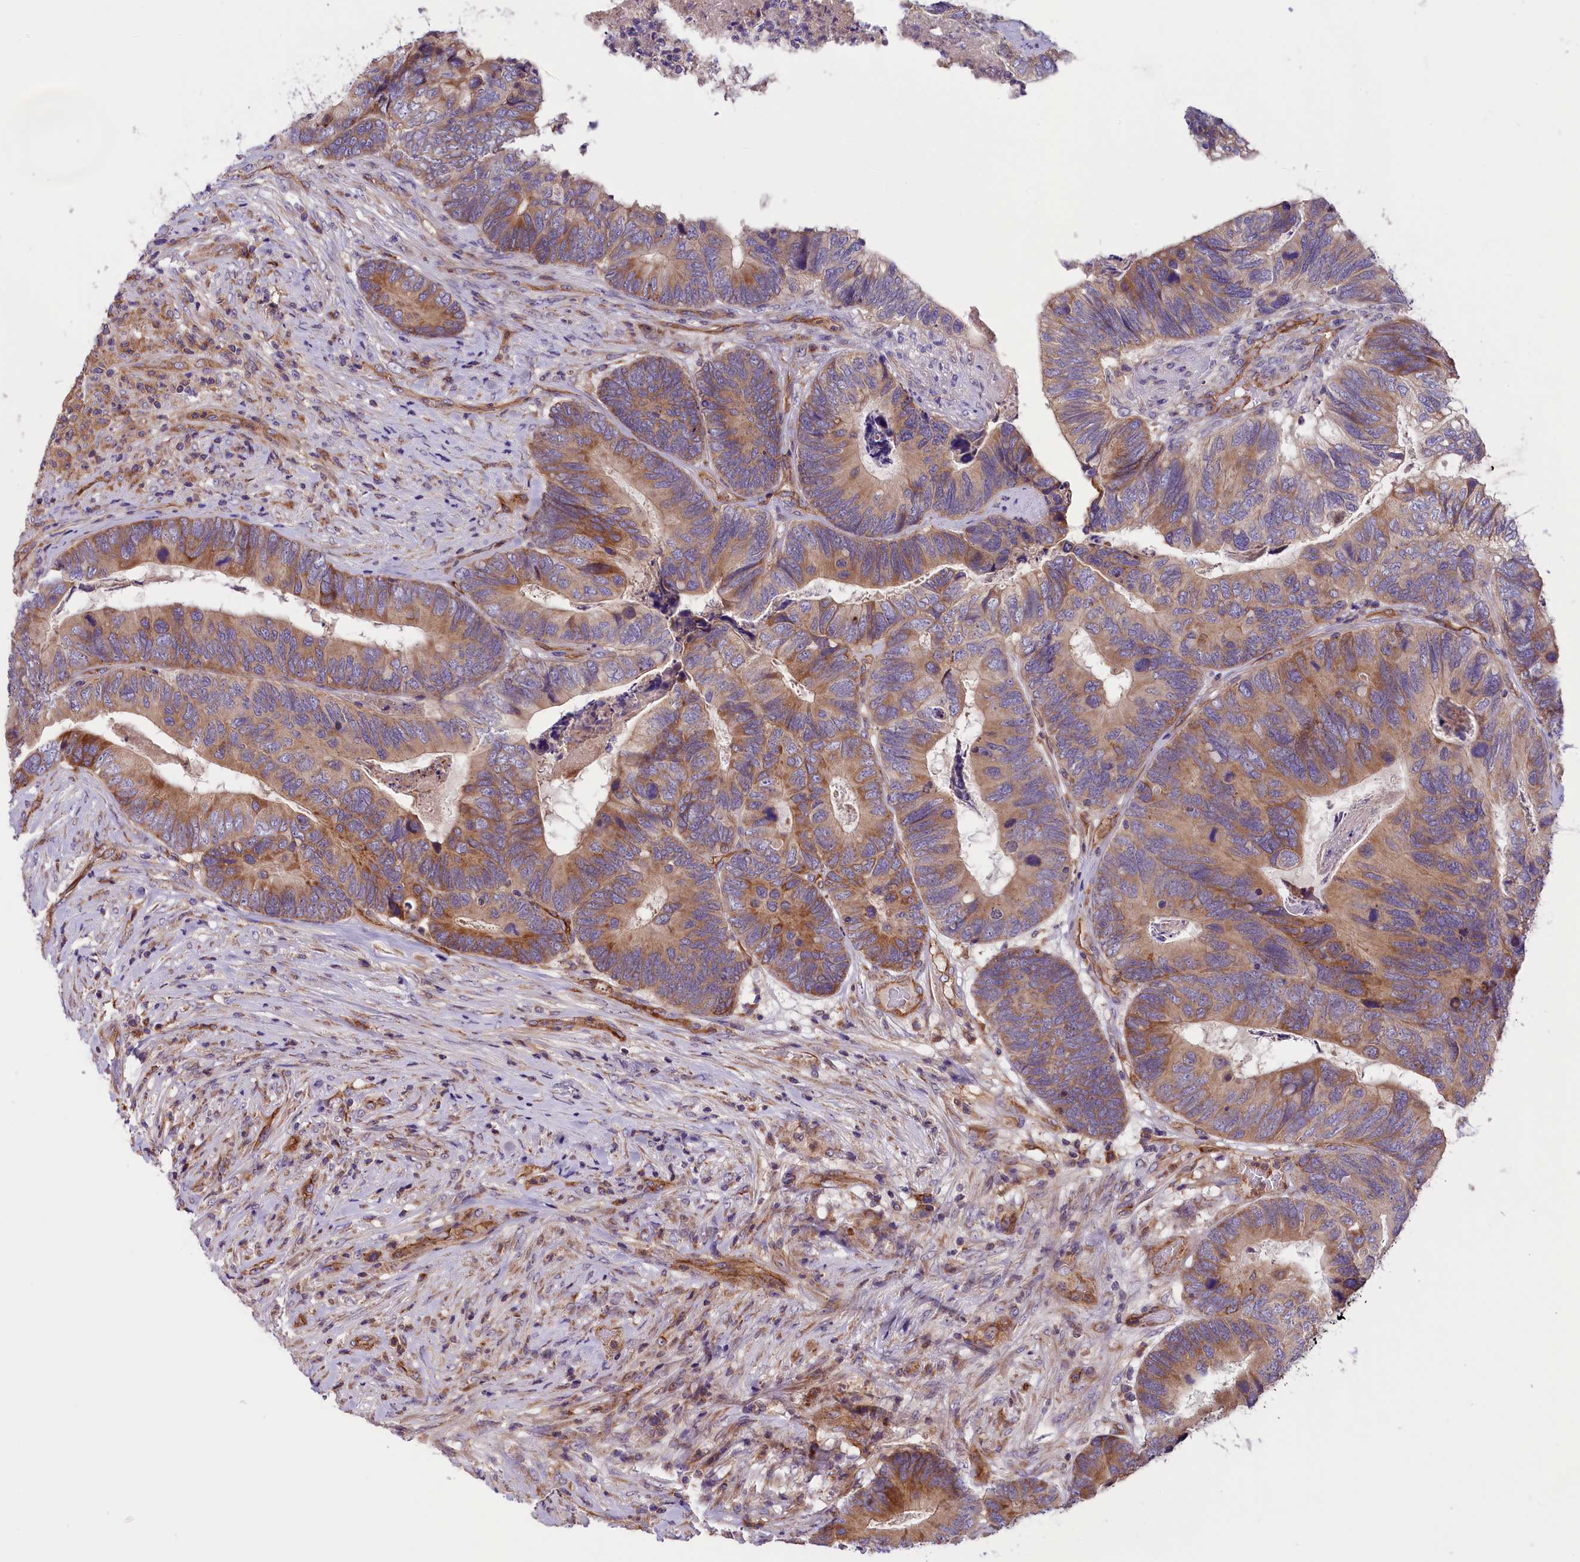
{"staining": {"intensity": "moderate", "quantity": "25%-75%", "location": "cytoplasmic/membranous"}, "tissue": "colorectal cancer", "cell_type": "Tumor cells", "image_type": "cancer", "snomed": [{"axis": "morphology", "description": "Adenocarcinoma, NOS"}, {"axis": "topography", "description": "Colon"}], "caption": "Moderate cytoplasmic/membranous positivity for a protein is seen in about 25%-75% of tumor cells of adenocarcinoma (colorectal) using IHC.", "gene": "DNAJB9", "patient": {"sex": "female", "age": 67}}